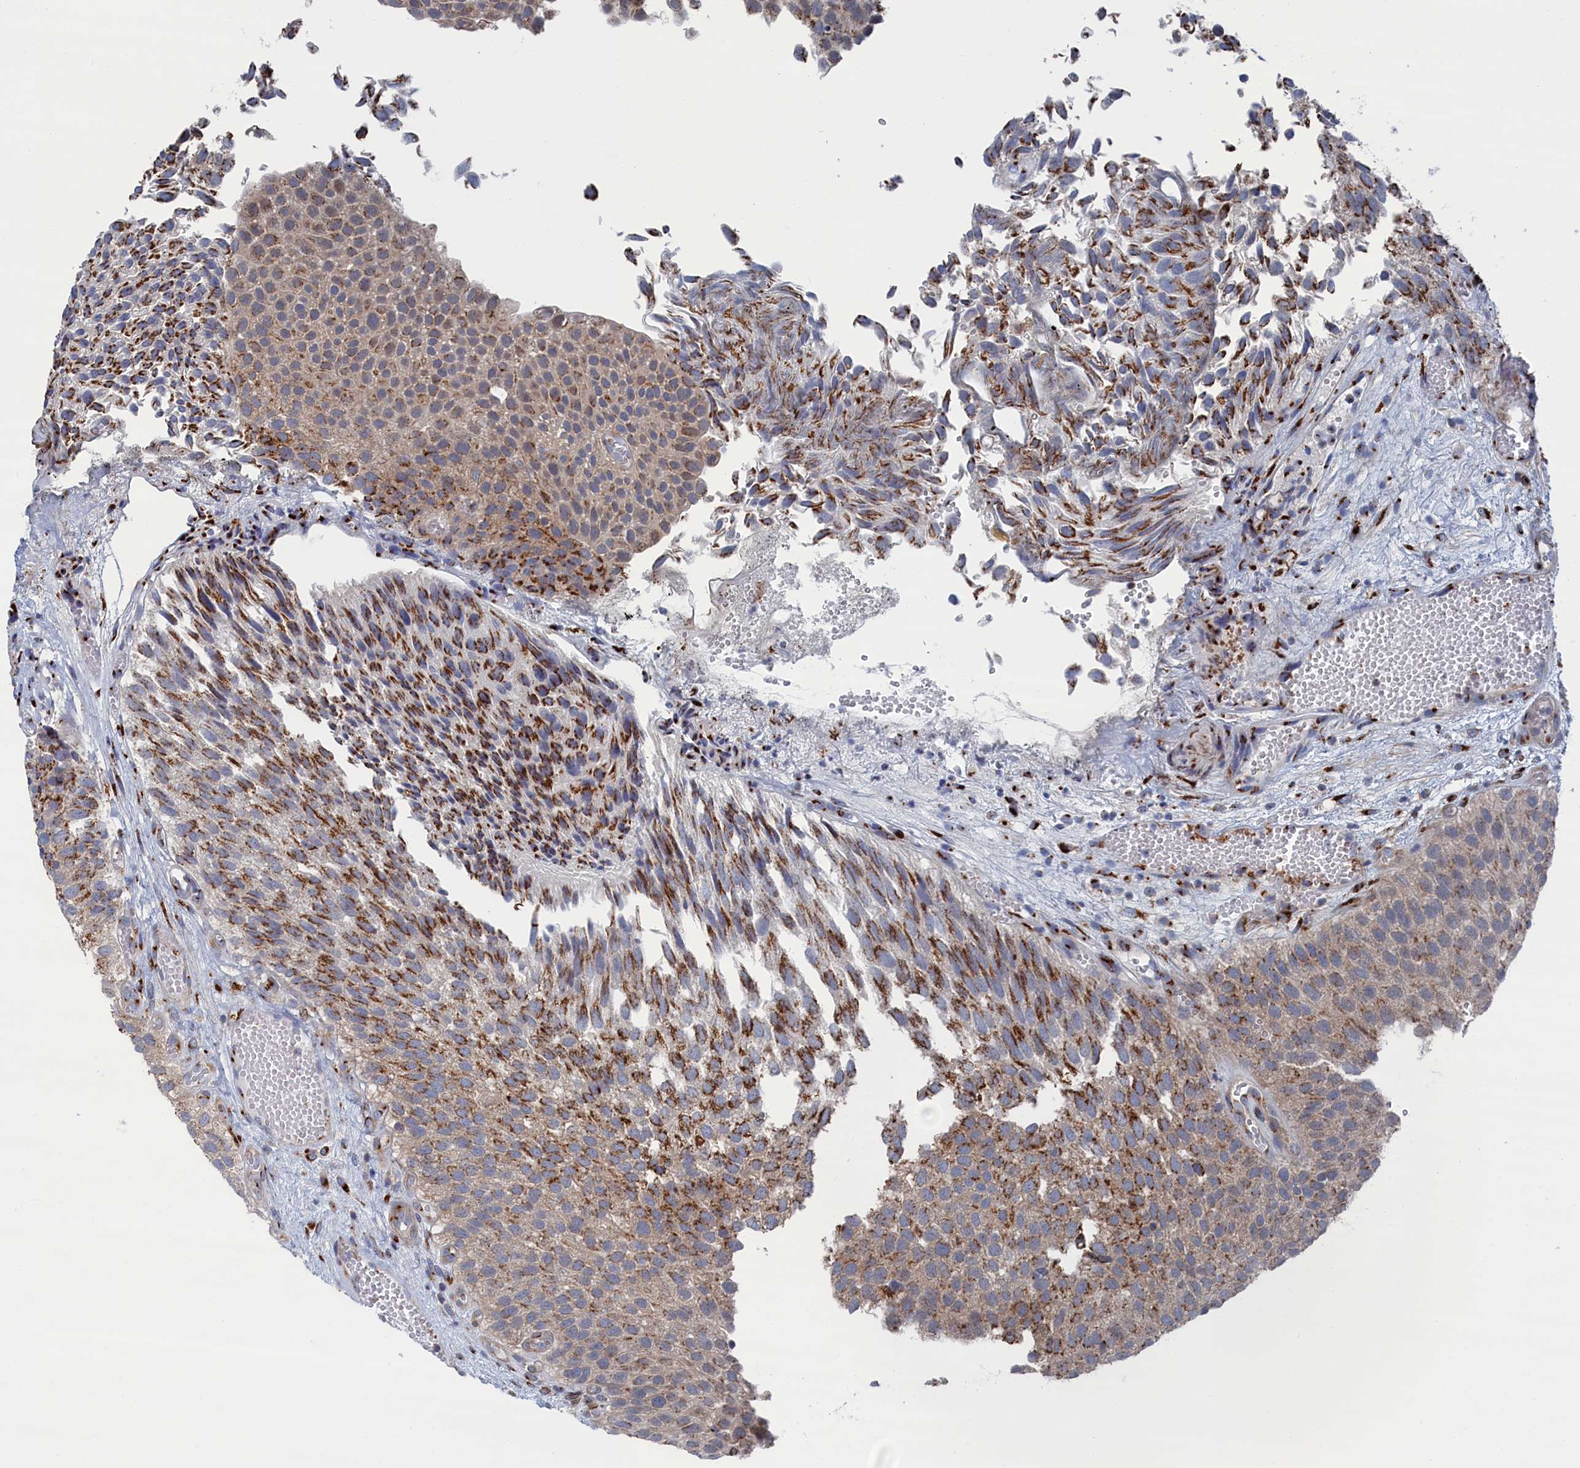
{"staining": {"intensity": "moderate", "quantity": "25%-75%", "location": "cytoplasmic/membranous"}, "tissue": "urothelial cancer", "cell_type": "Tumor cells", "image_type": "cancer", "snomed": [{"axis": "morphology", "description": "Urothelial carcinoma, Low grade"}, {"axis": "topography", "description": "Urinary bladder"}], "caption": "High-power microscopy captured an immunohistochemistry (IHC) image of urothelial cancer, revealing moderate cytoplasmic/membranous expression in about 25%-75% of tumor cells.", "gene": "IRX1", "patient": {"sex": "male", "age": 89}}